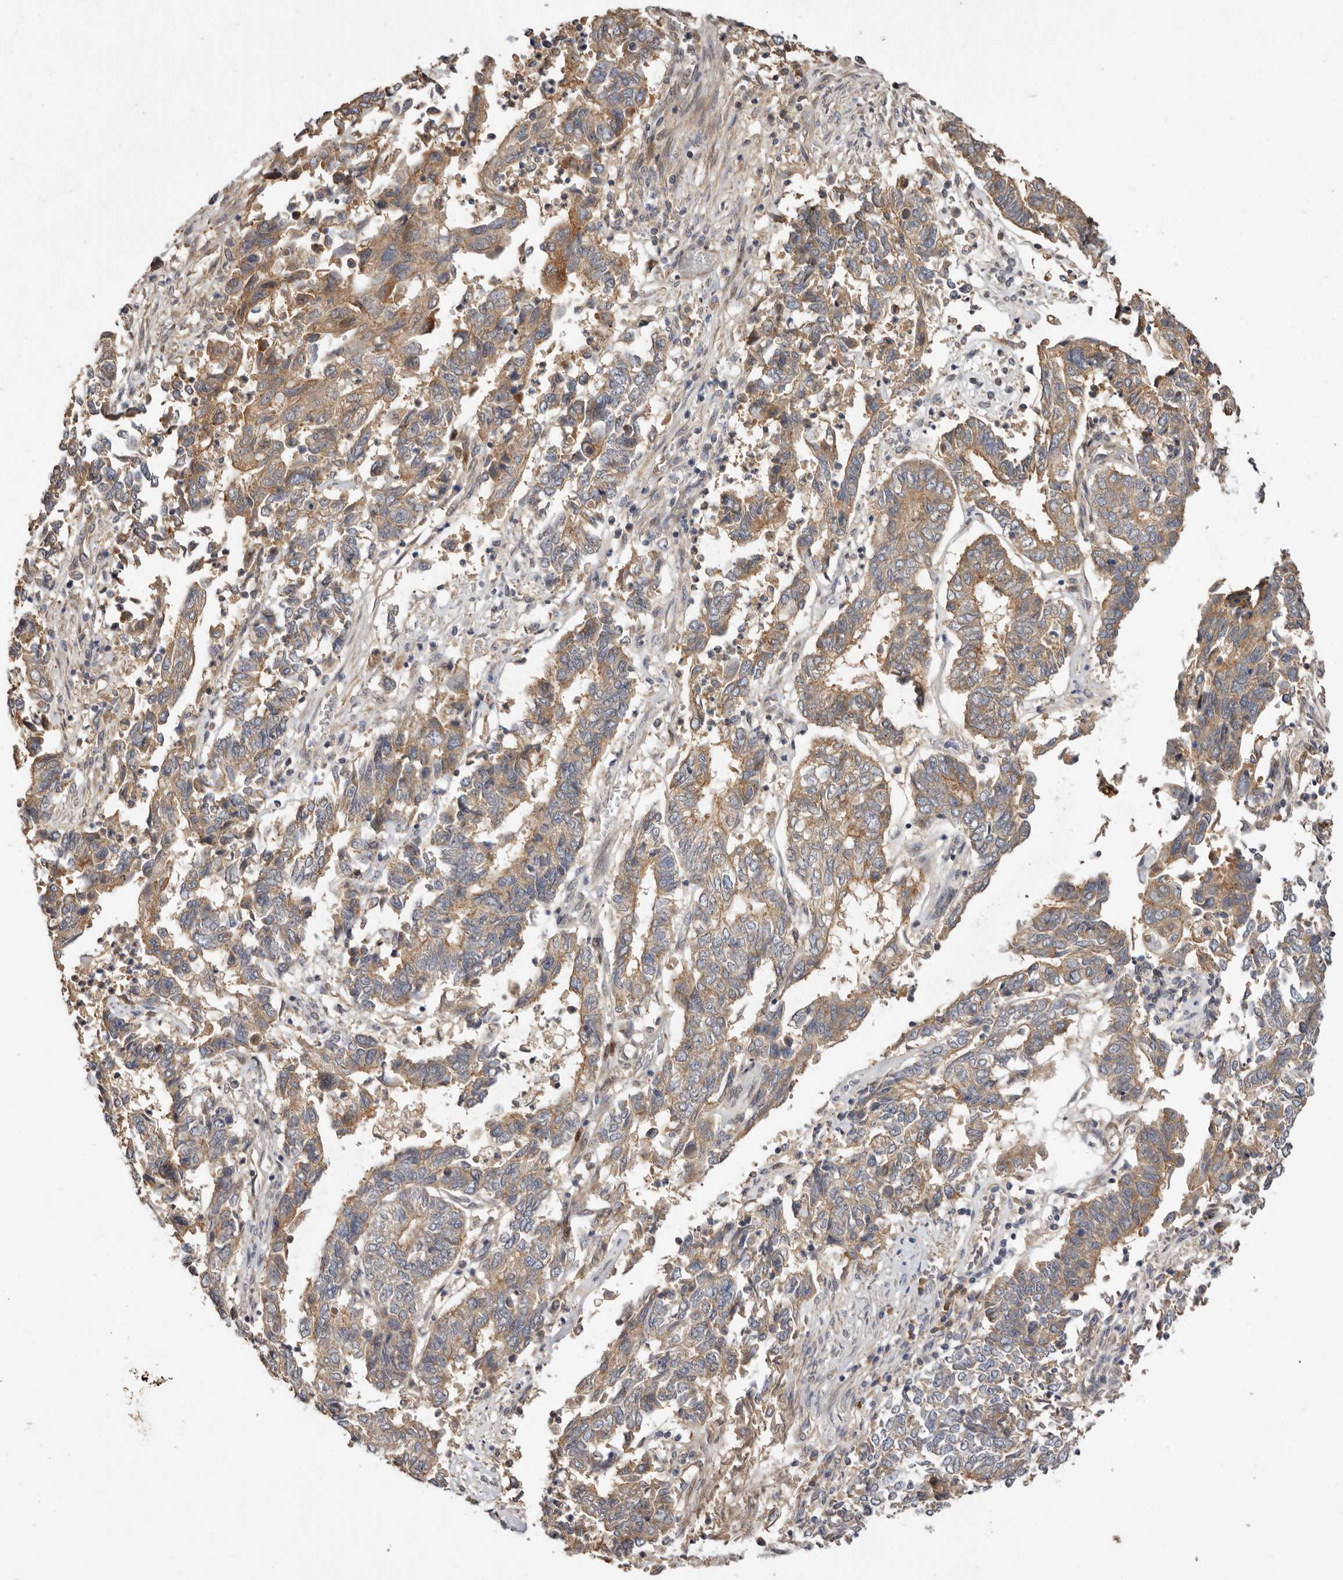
{"staining": {"intensity": "moderate", "quantity": ">75%", "location": "cytoplasmic/membranous"}, "tissue": "endometrial cancer", "cell_type": "Tumor cells", "image_type": "cancer", "snomed": [{"axis": "morphology", "description": "Adenocarcinoma, NOS"}, {"axis": "topography", "description": "Endometrium"}], "caption": "A high-resolution photomicrograph shows immunohistochemistry staining of endometrial cancer, which displays moderate cytoplasmic/membranous staining in about >75% of tumor cells. The protein is stained brown, and the nuclei are stained in blue (DAB IHC with brightfield microscopy, high magnification).", "gene": "DOP1A", "patient": {"sex": "female", "age": 80}}